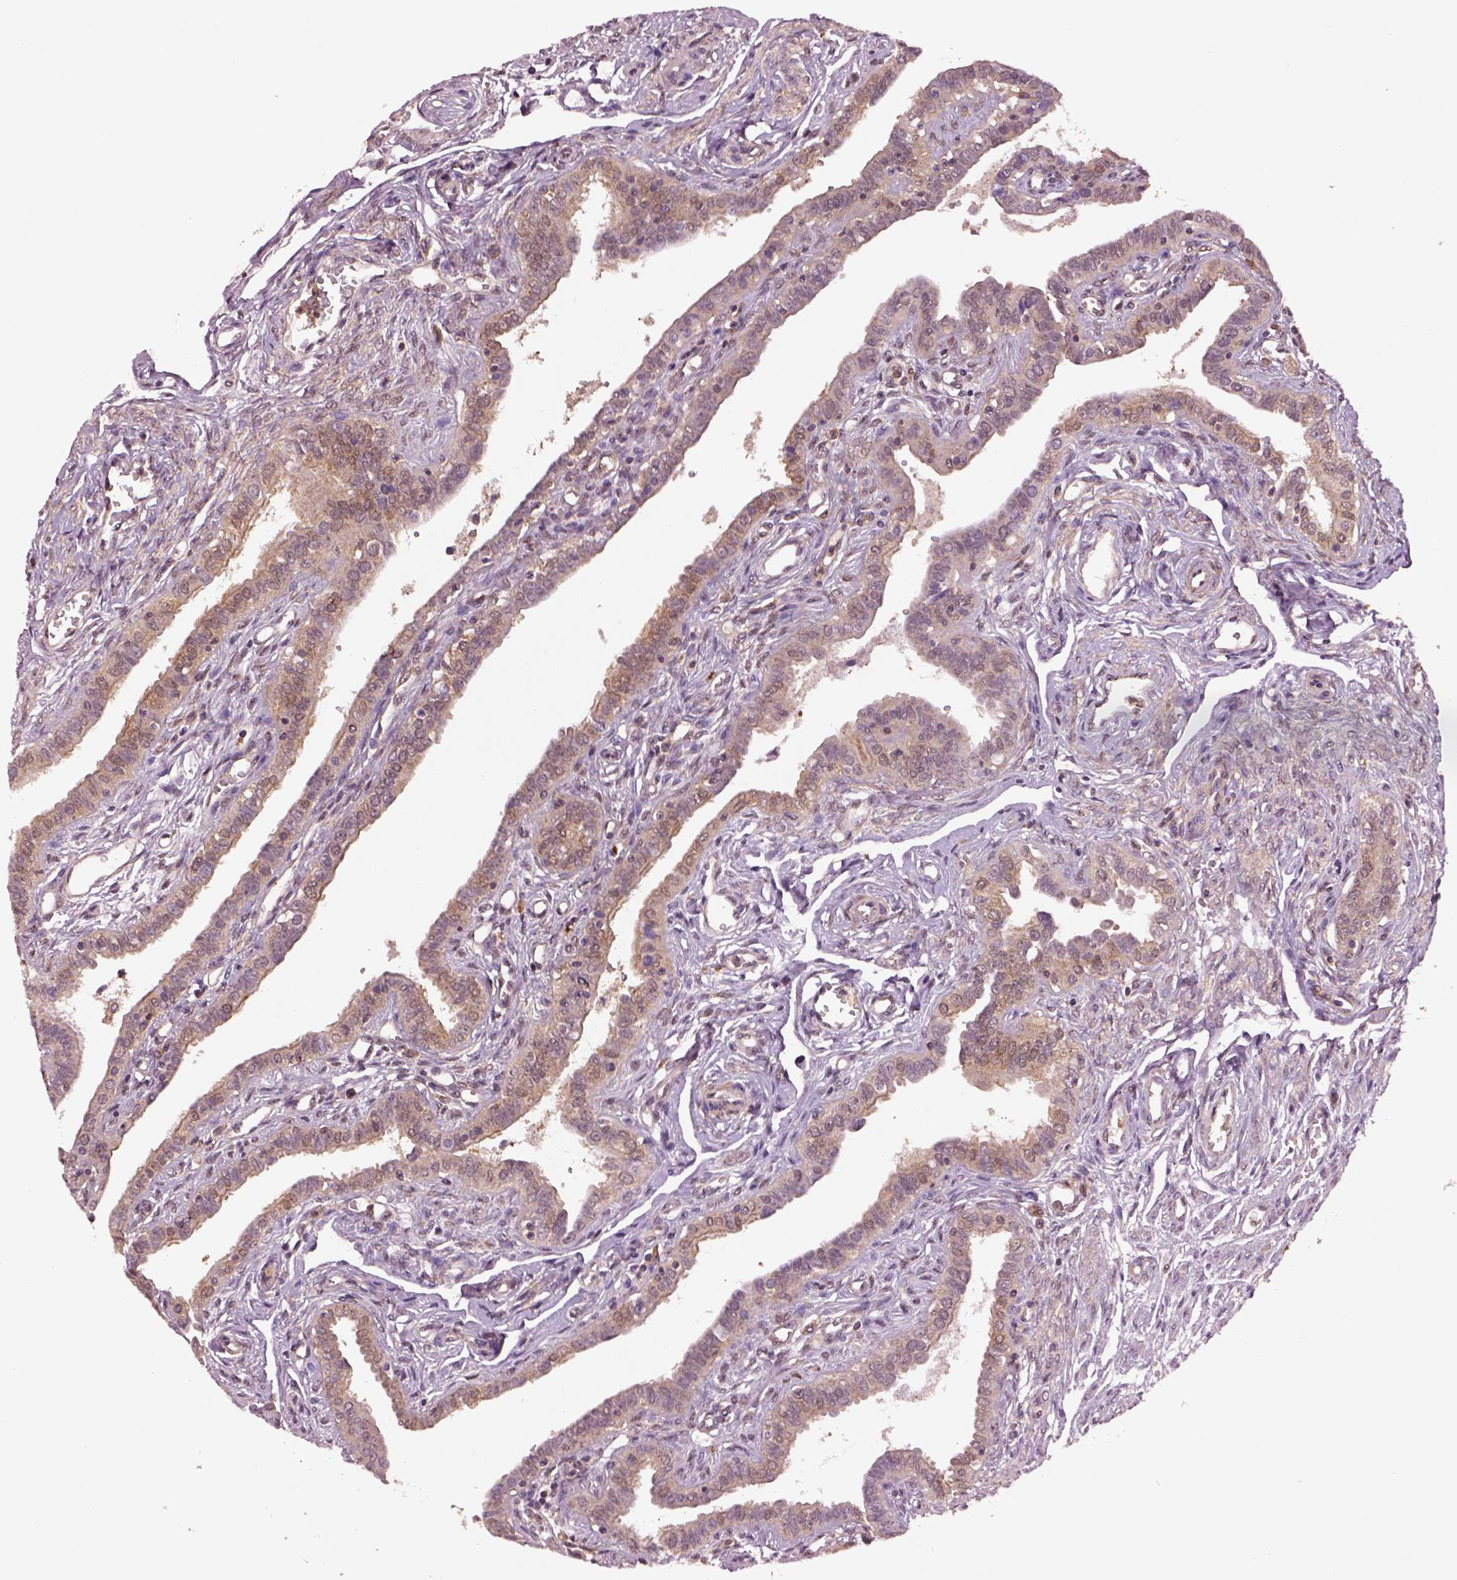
{"staining": {"intensity": "moderate", "quantity": ">75%", "location": "cytoplasmic/membranous"}, "tissue": "fallopian tube", "cell_type": "Glandular cells", "image_type": "normal", "snomed": [{"axis": "morphology", "description": "Normal tissue, NOS"}, {"axis": "morphology", "description": "Carcinoma, endometroid"}, {"axis": "topography", "description": "Fallopian tube"}, {"axis": "topography", "description": "Ovary"}], "caption": "Human fallopian tube stained with a brown dye reveals moderate cytoplasmic/membranous positive expression in about >75% of glandular cells.", "gene": "MDP1", "patient": {"sex": "female", "age": 42}}